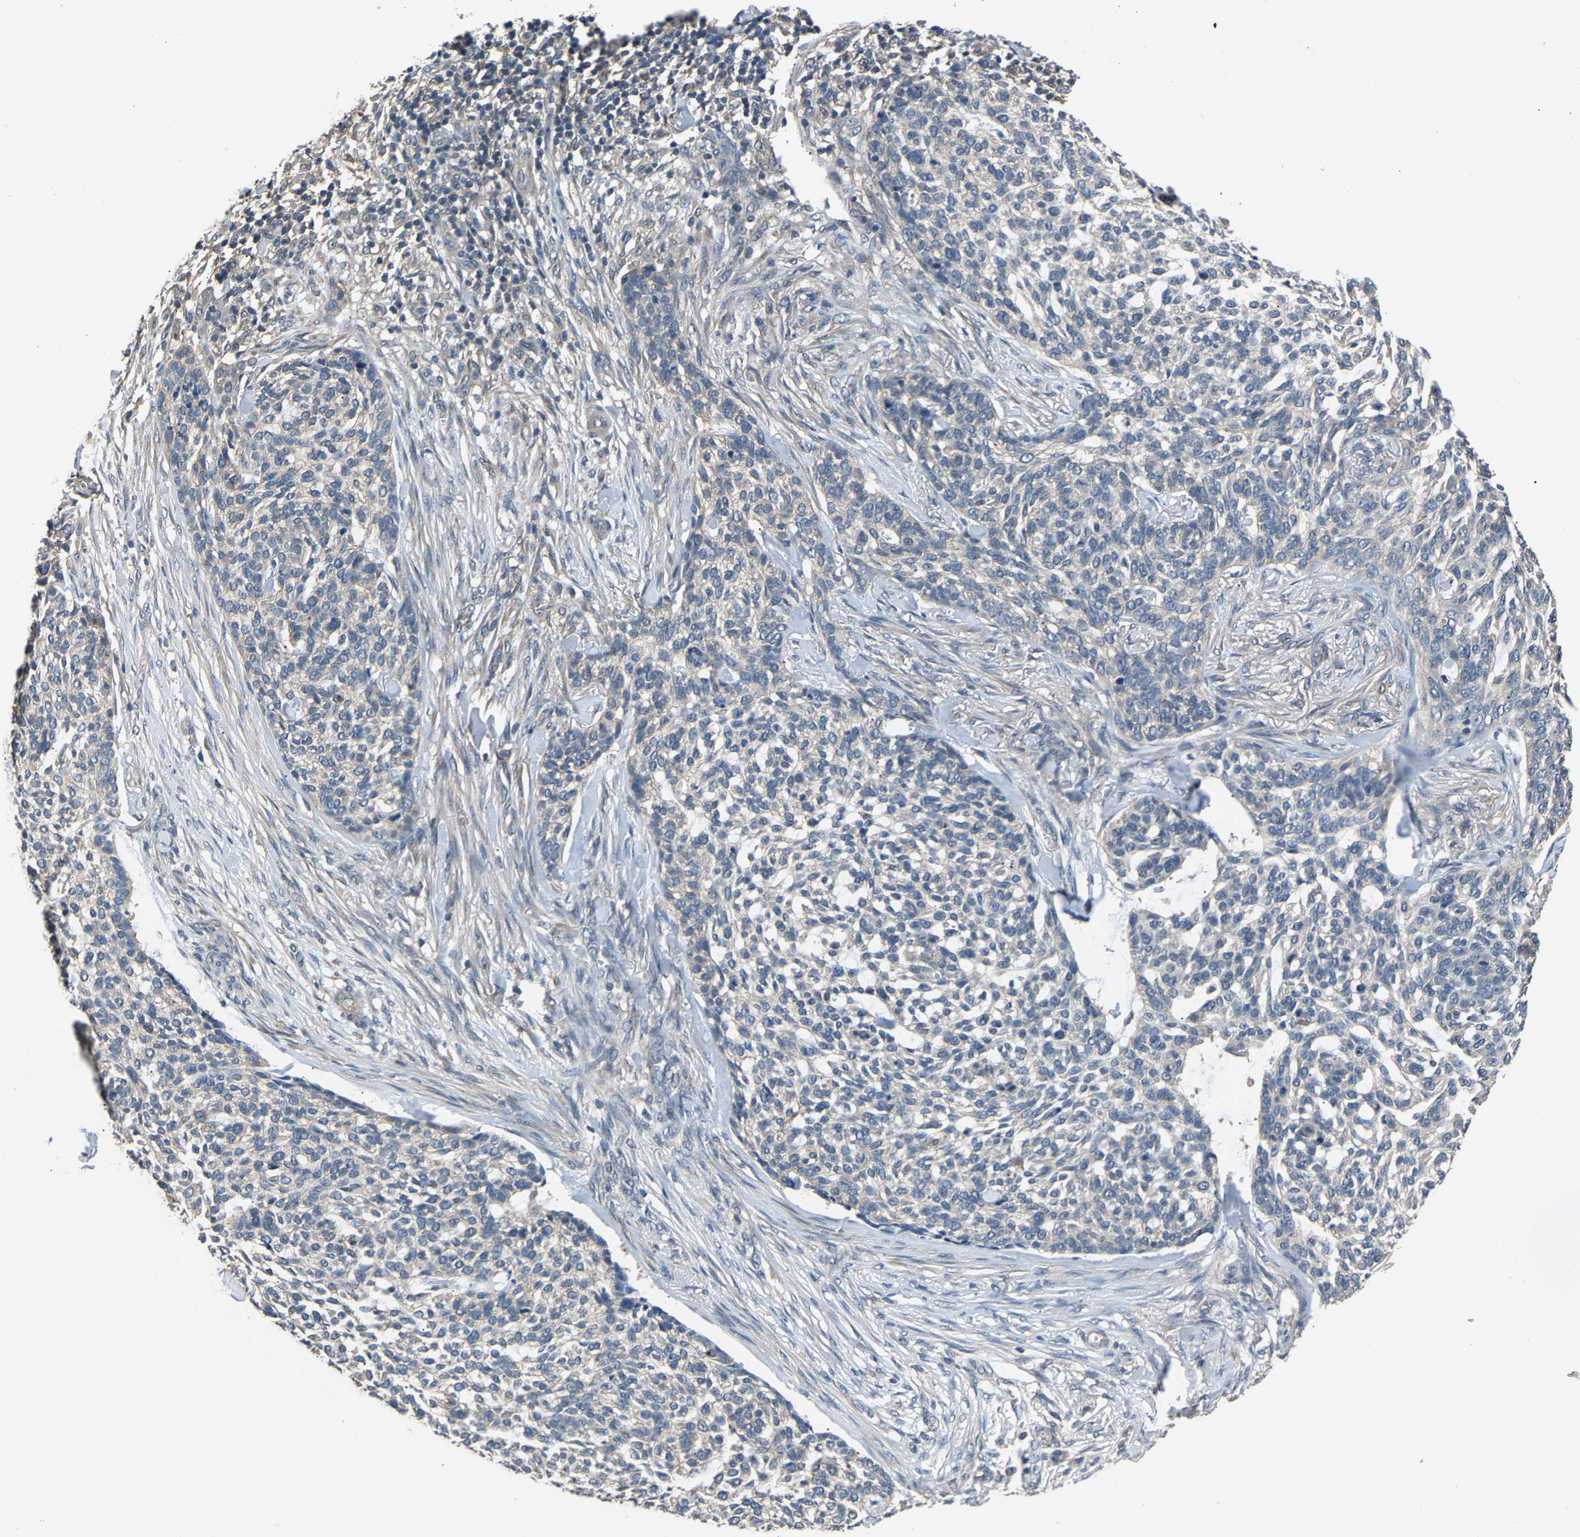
{"staining": {"intensity": "weak", "quantity": "<25%", "location": "cytoplasmic/membranous"}, "tissue": "skin cancer", "cell_type": "Tumor cells", "image_type": "cancer", "snomed": [{"axis": "morphology", "description": "Basal cell carcinoma"}, {"axis": "topography", "description": "Skin"}], "caption": "The micrograph exhibits no staining of tumor cells in skin cancer.", "gene": "ABCC9", "patient": {"sex": "female", "age": 64}}